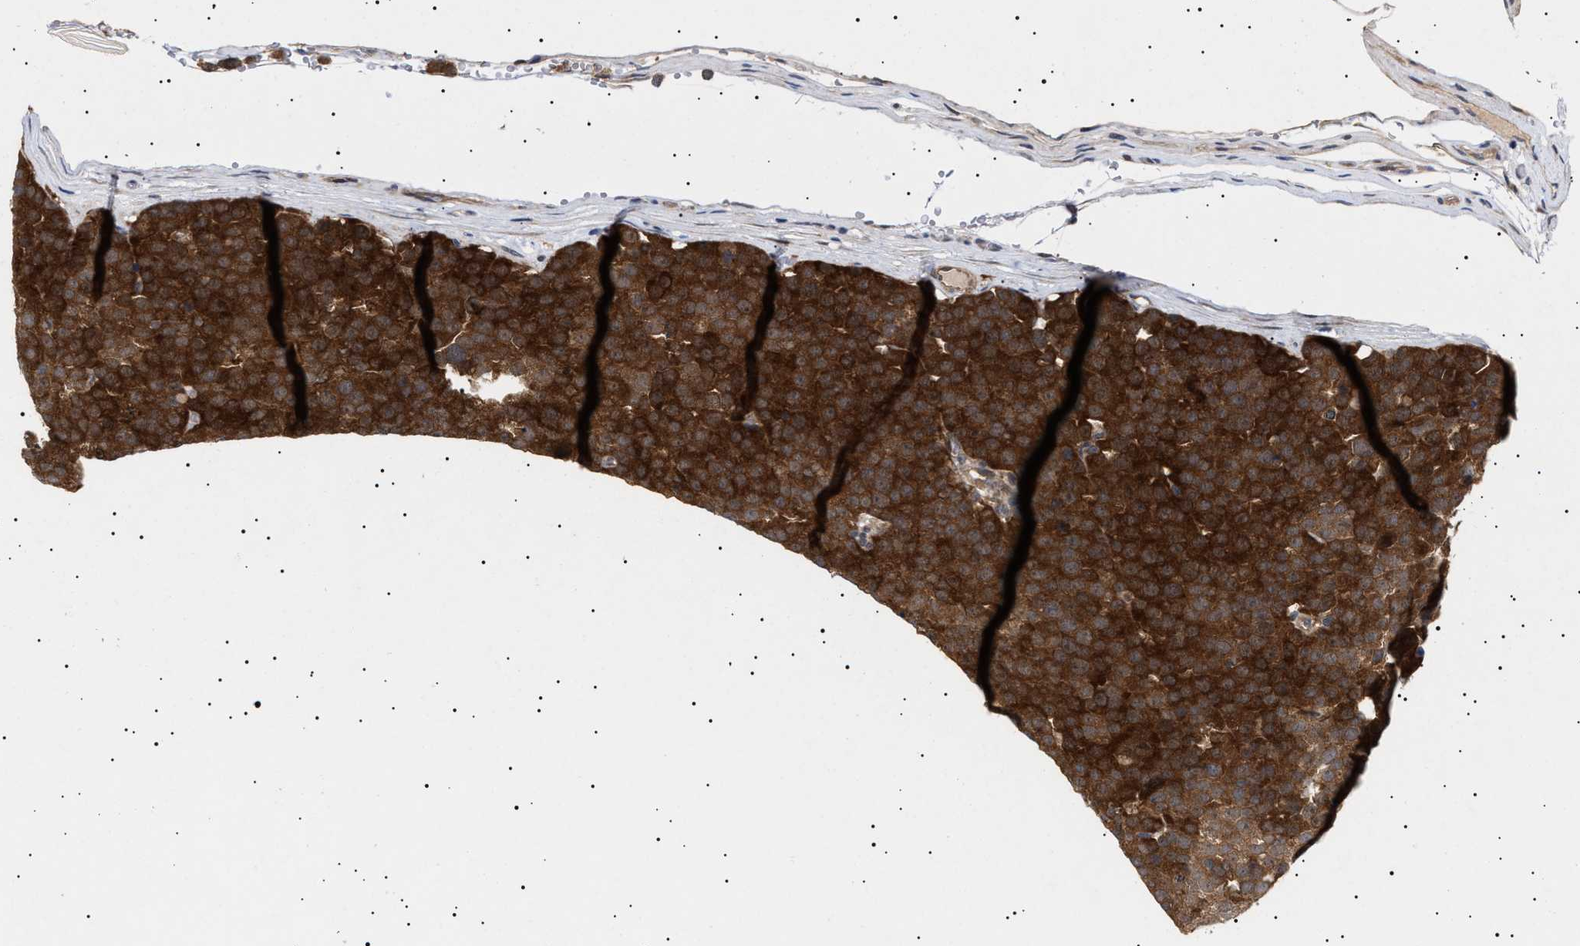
{"staining": {"intensity": "strong", "quantity": ">75%", "location": "cytoplasmic/membranous"}, "tissue": "testis cancer", "cell_type": "Tumor cells", "image_type": "cancer", "snomed": [{"axis": "morphology", "description": "Seminoma, NOS"}, {"axis": "topography", "description": "Testis"}], "caption": "Testis cancer (seminoma) tissue demonstrates strong cytoplasmic/membranous positivity in about >75% of tumor cells", "gene": "NPLOC4", "patient": {"sex": "male", "age": 71}}